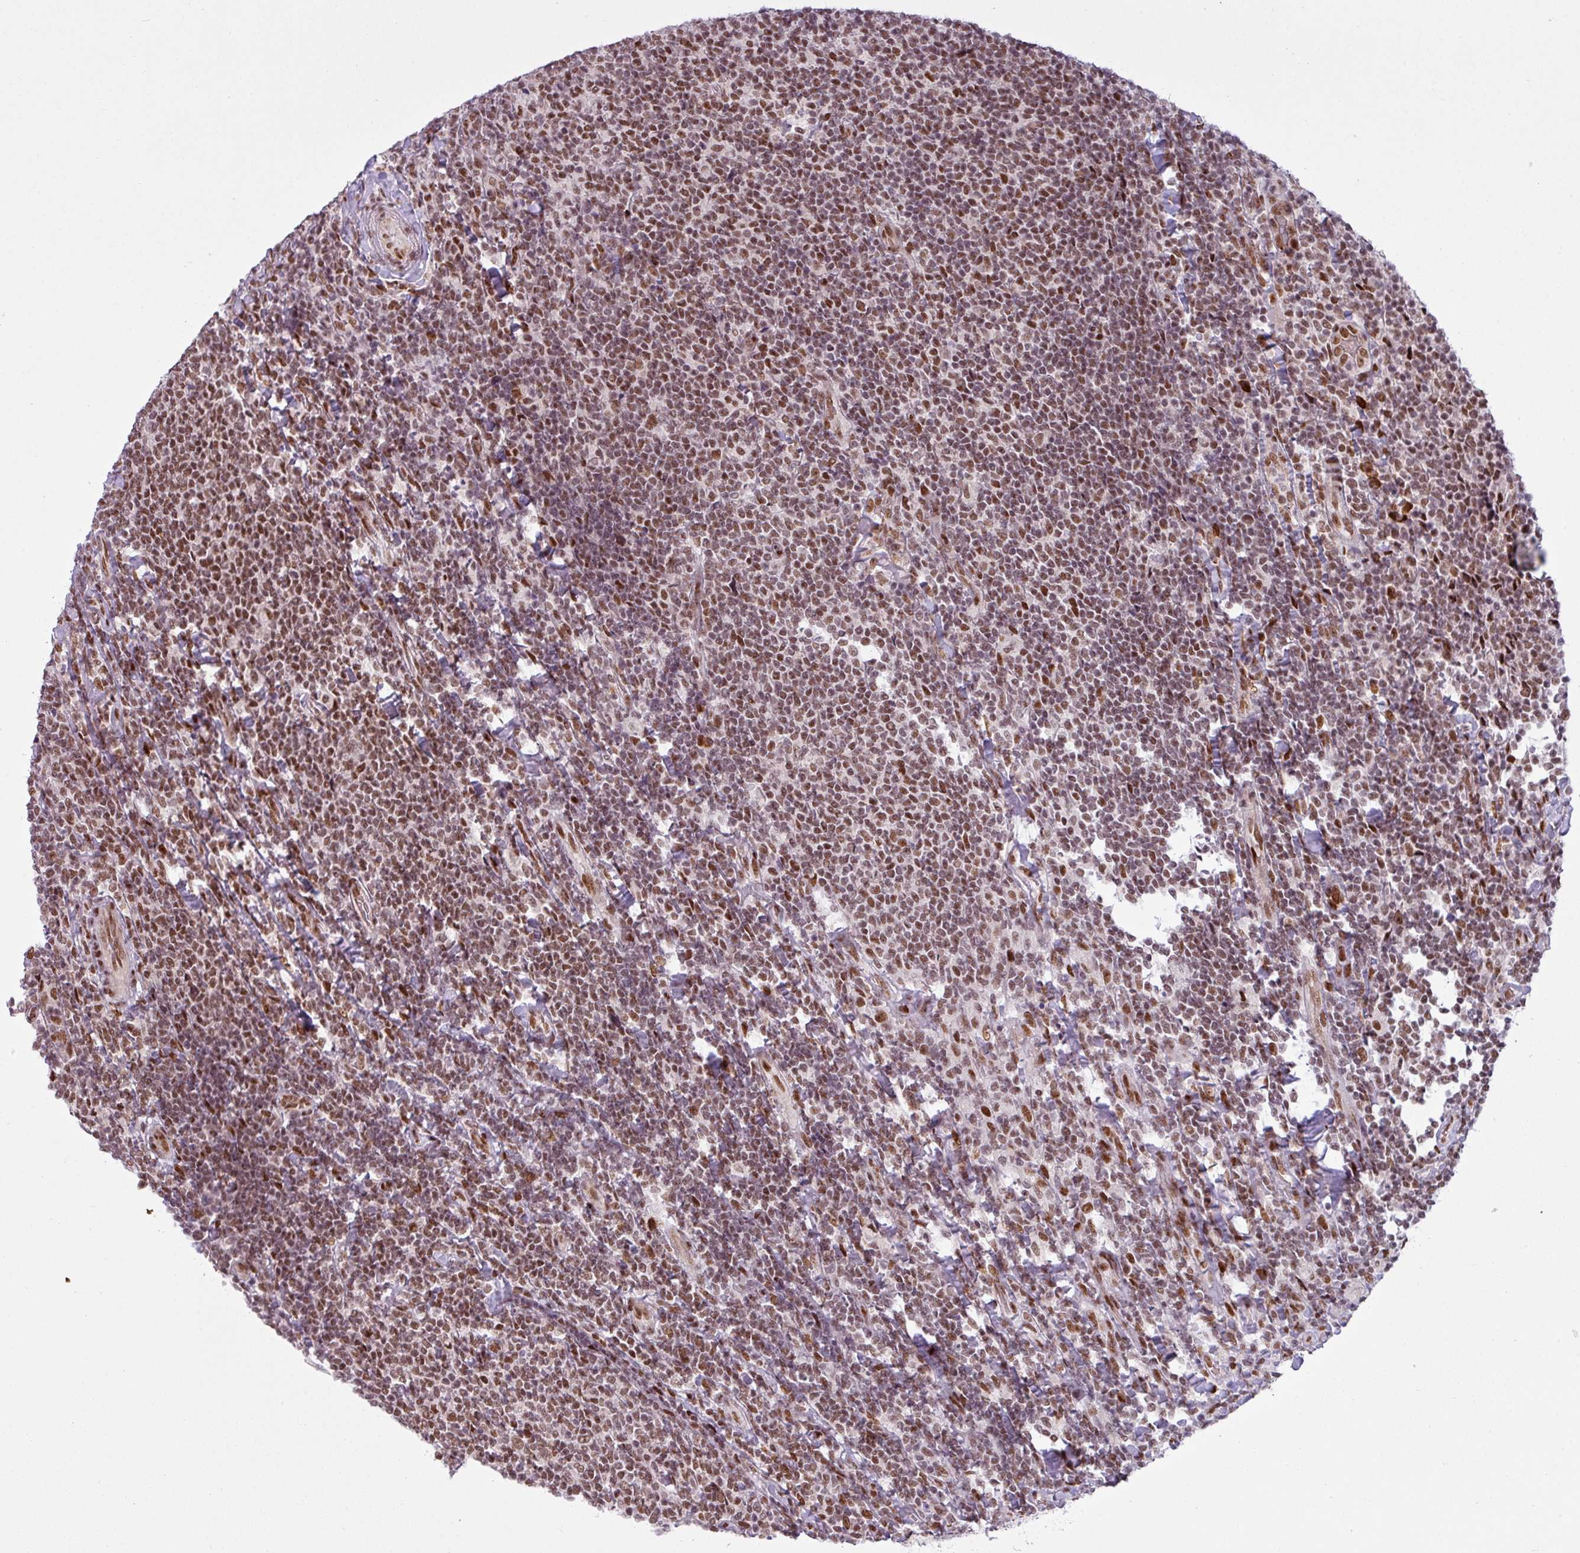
{"staining": {"intensity": "moderate", "quantity": ">75%", "location": "nuclear"}, "tissue": "lymphoma", "cell_type": "Tumor cells", "image_type": "cancer", "snomed": [{"axis": "morphology", "description": "Malignant lymphoma, non-Hodgkin's type, Low grade"}, {"axis": "topography", "description": "Lymph node"}], "caption": "Human low-grade malignant lymphoma, non-Hodgkin's type stained with a brown dye reveals moderate nuclear positive positivity in about >75% of tumor cells.", "gene": "PRDM5", "patient": {"sex": "male", "age": 52}}